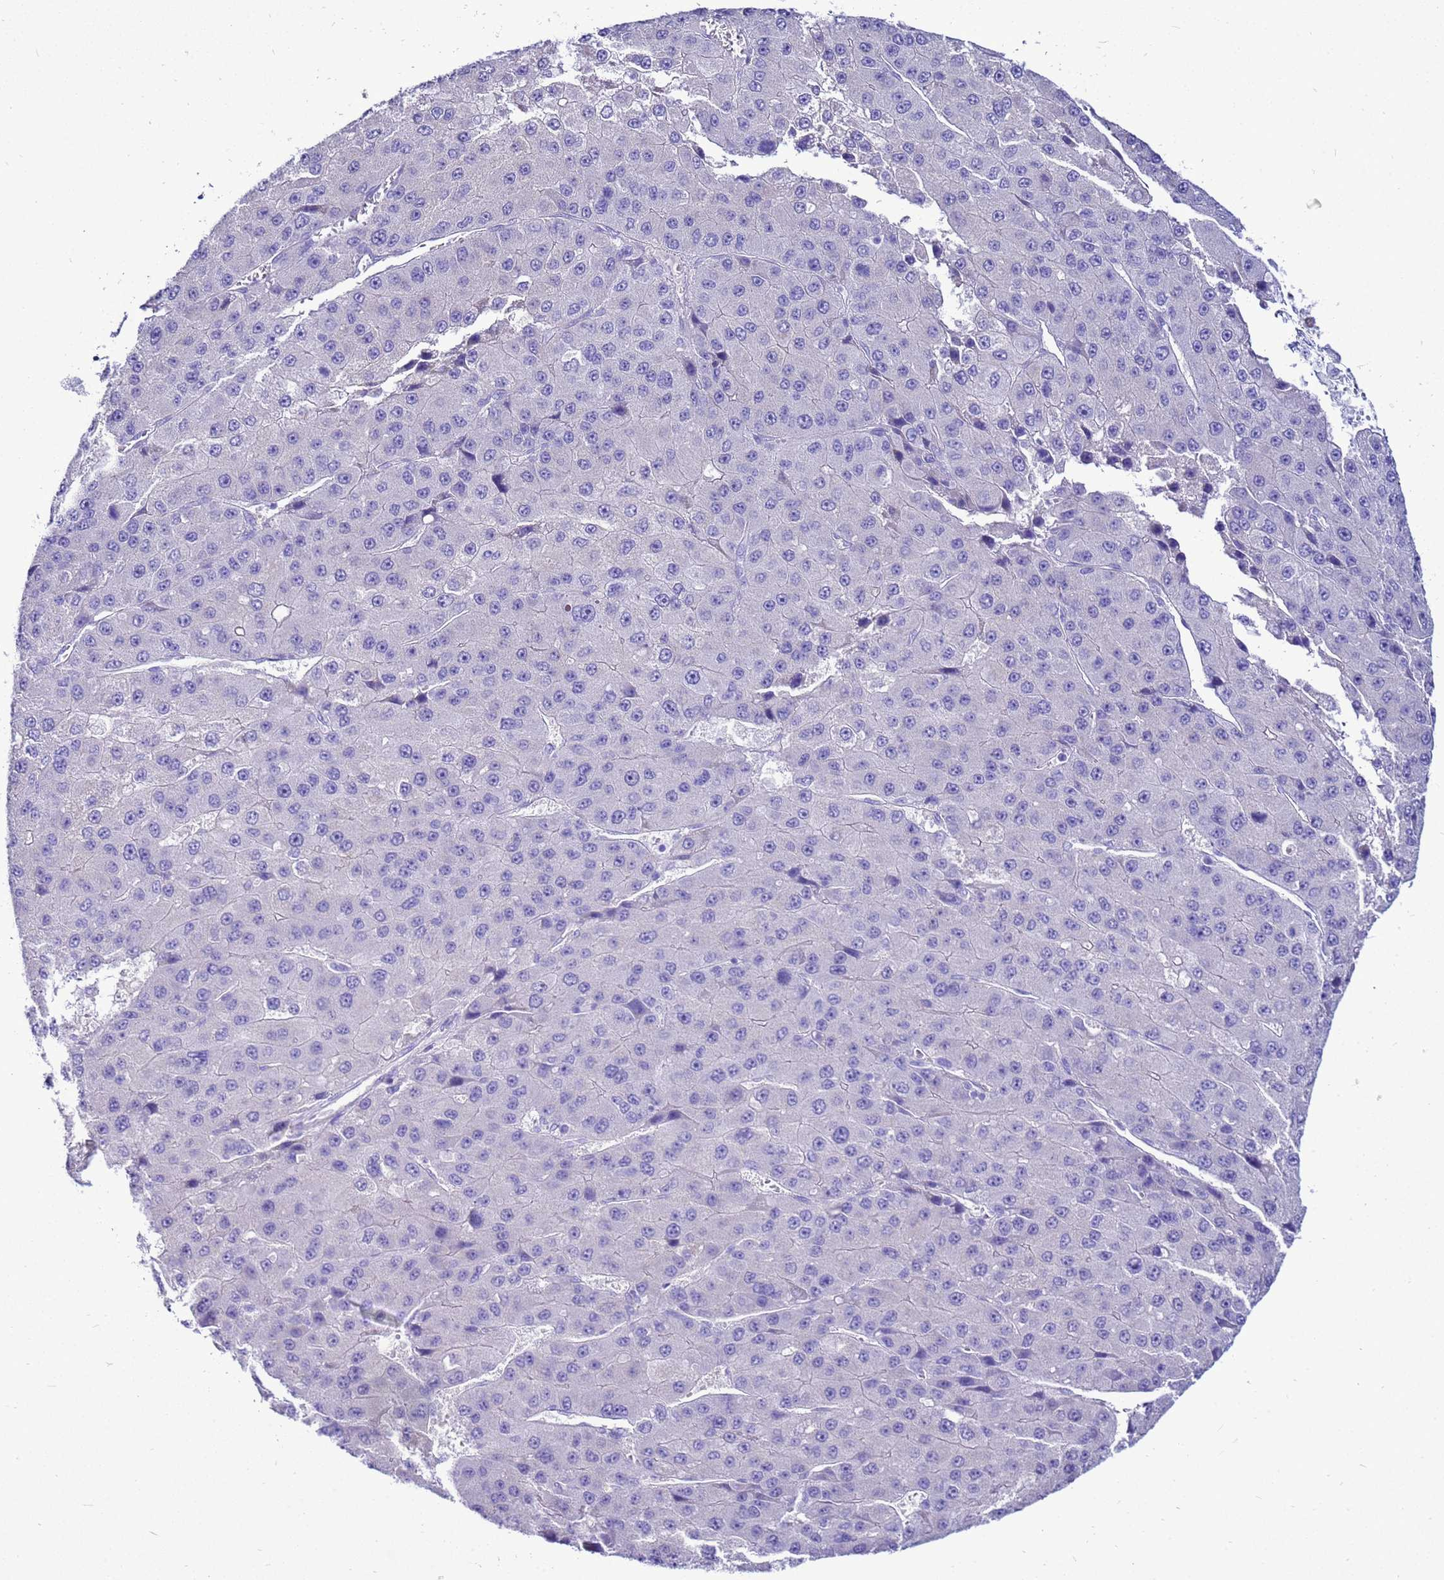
{"staining": {"intensity": "negative", "quantity": "none", "location": "none"}, "tissue": "liver cancer", "cell_type": "Tumor cells", "image_type": "cancer", "snomed": [{"axis": "morphology", "description": "Carcinoma, Hepatocellular, NOS"}, {"axis": "topography", "description": "Liver"}], "caption": "Protein analysis of hepatocellular carcinoma (liver) demonstrates no significant positivity in tumor cells.", "gene": "BEST2", "patient": {"sex": "female", "age": 73}}